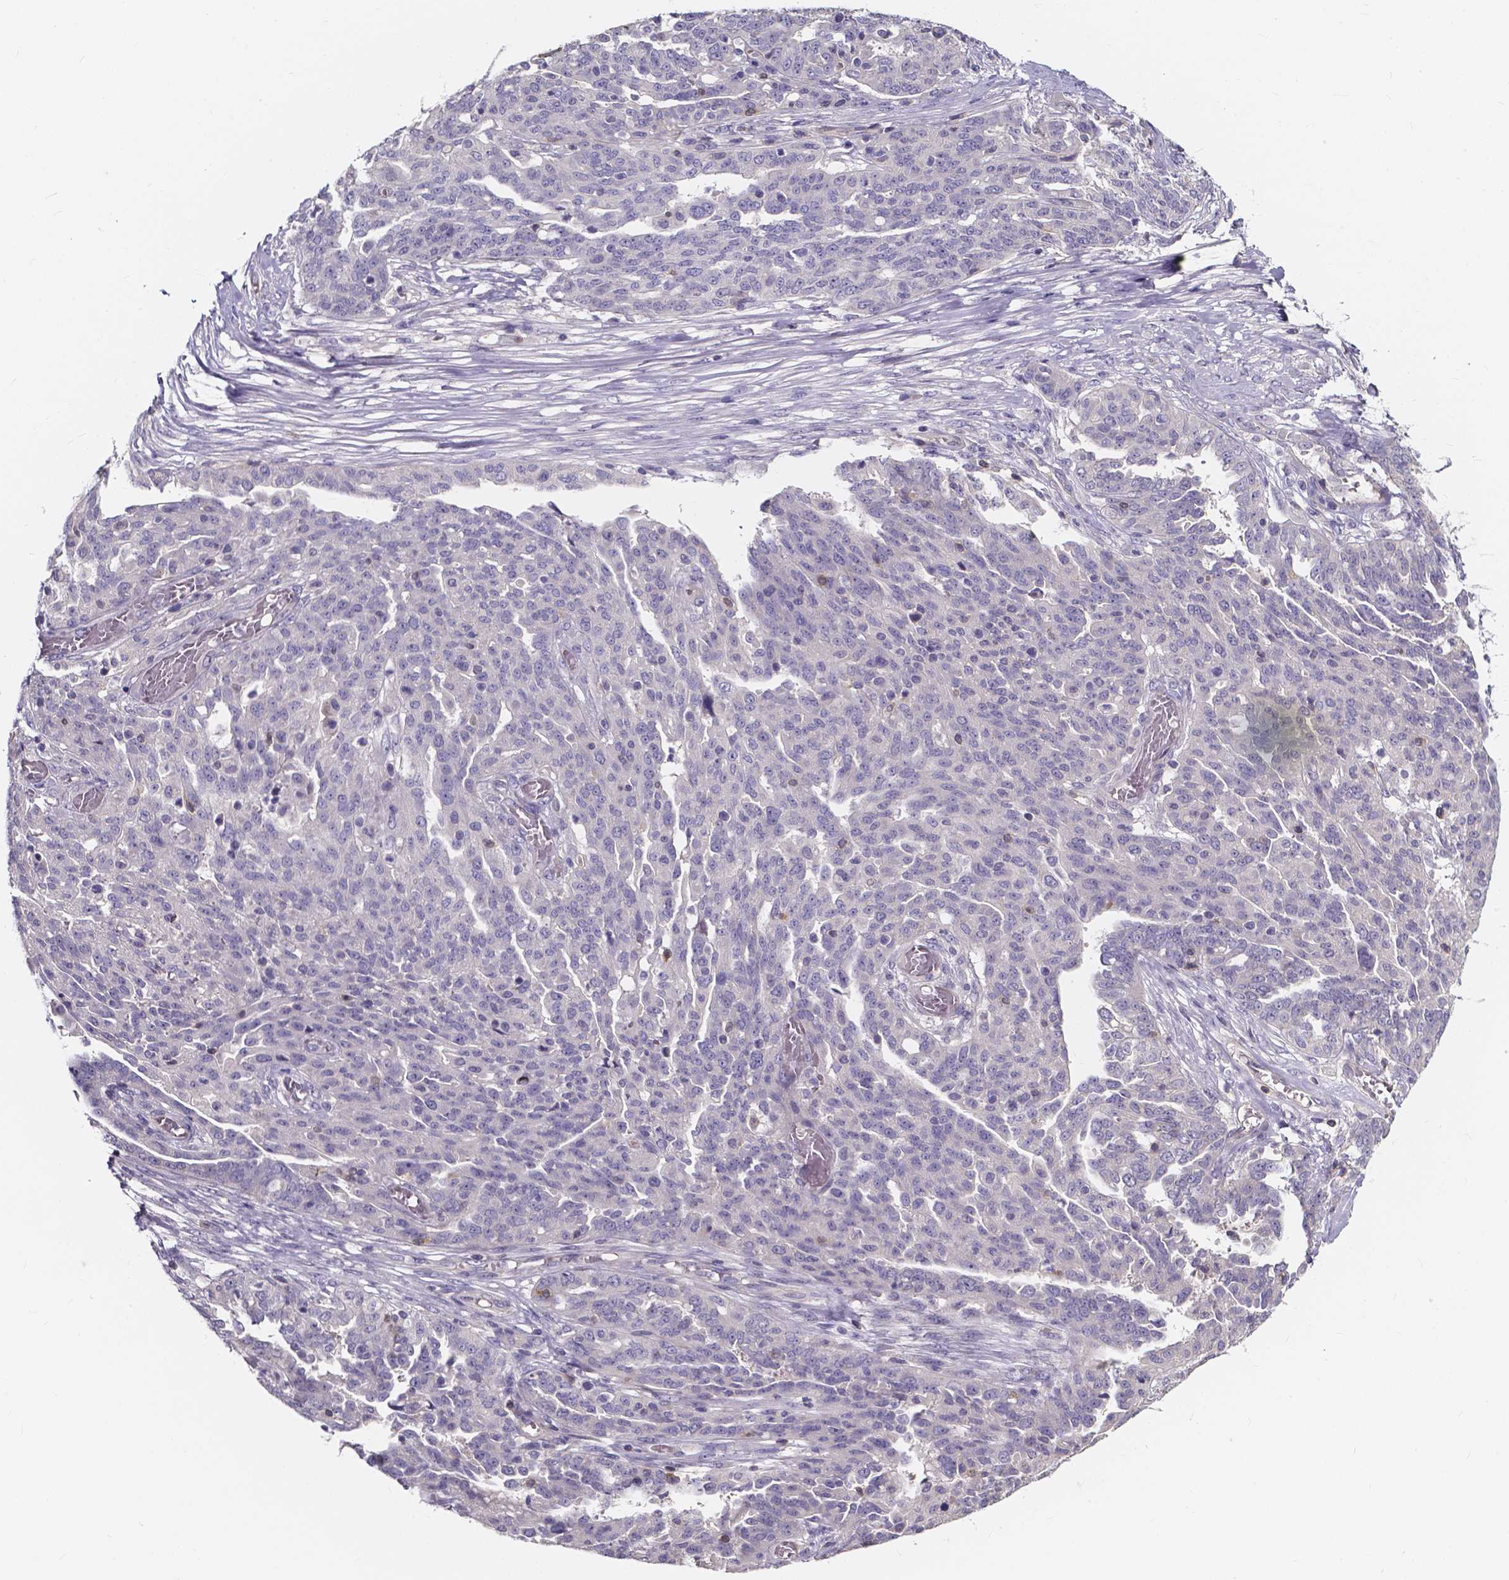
{"staining": {"intensity": "negative", "quantity": "none", "location": "none"}, "tissue": "ovarian cancer", "cell_type": "Tumor cells", "image_type": "cancer", "snomed": [{"axis": "morphology", "description": "Cystadenocarcinoma, serous, NOS"}, {"axis": "topography", "description": "Ovary"}], "caption": "Ovarian serous cystadenocarcinoma was stained to show a protein in brown. There is no significant expression in tumor cells.", "gene": "THEMIS", "patient": {"sex": "female", "age": 67}}